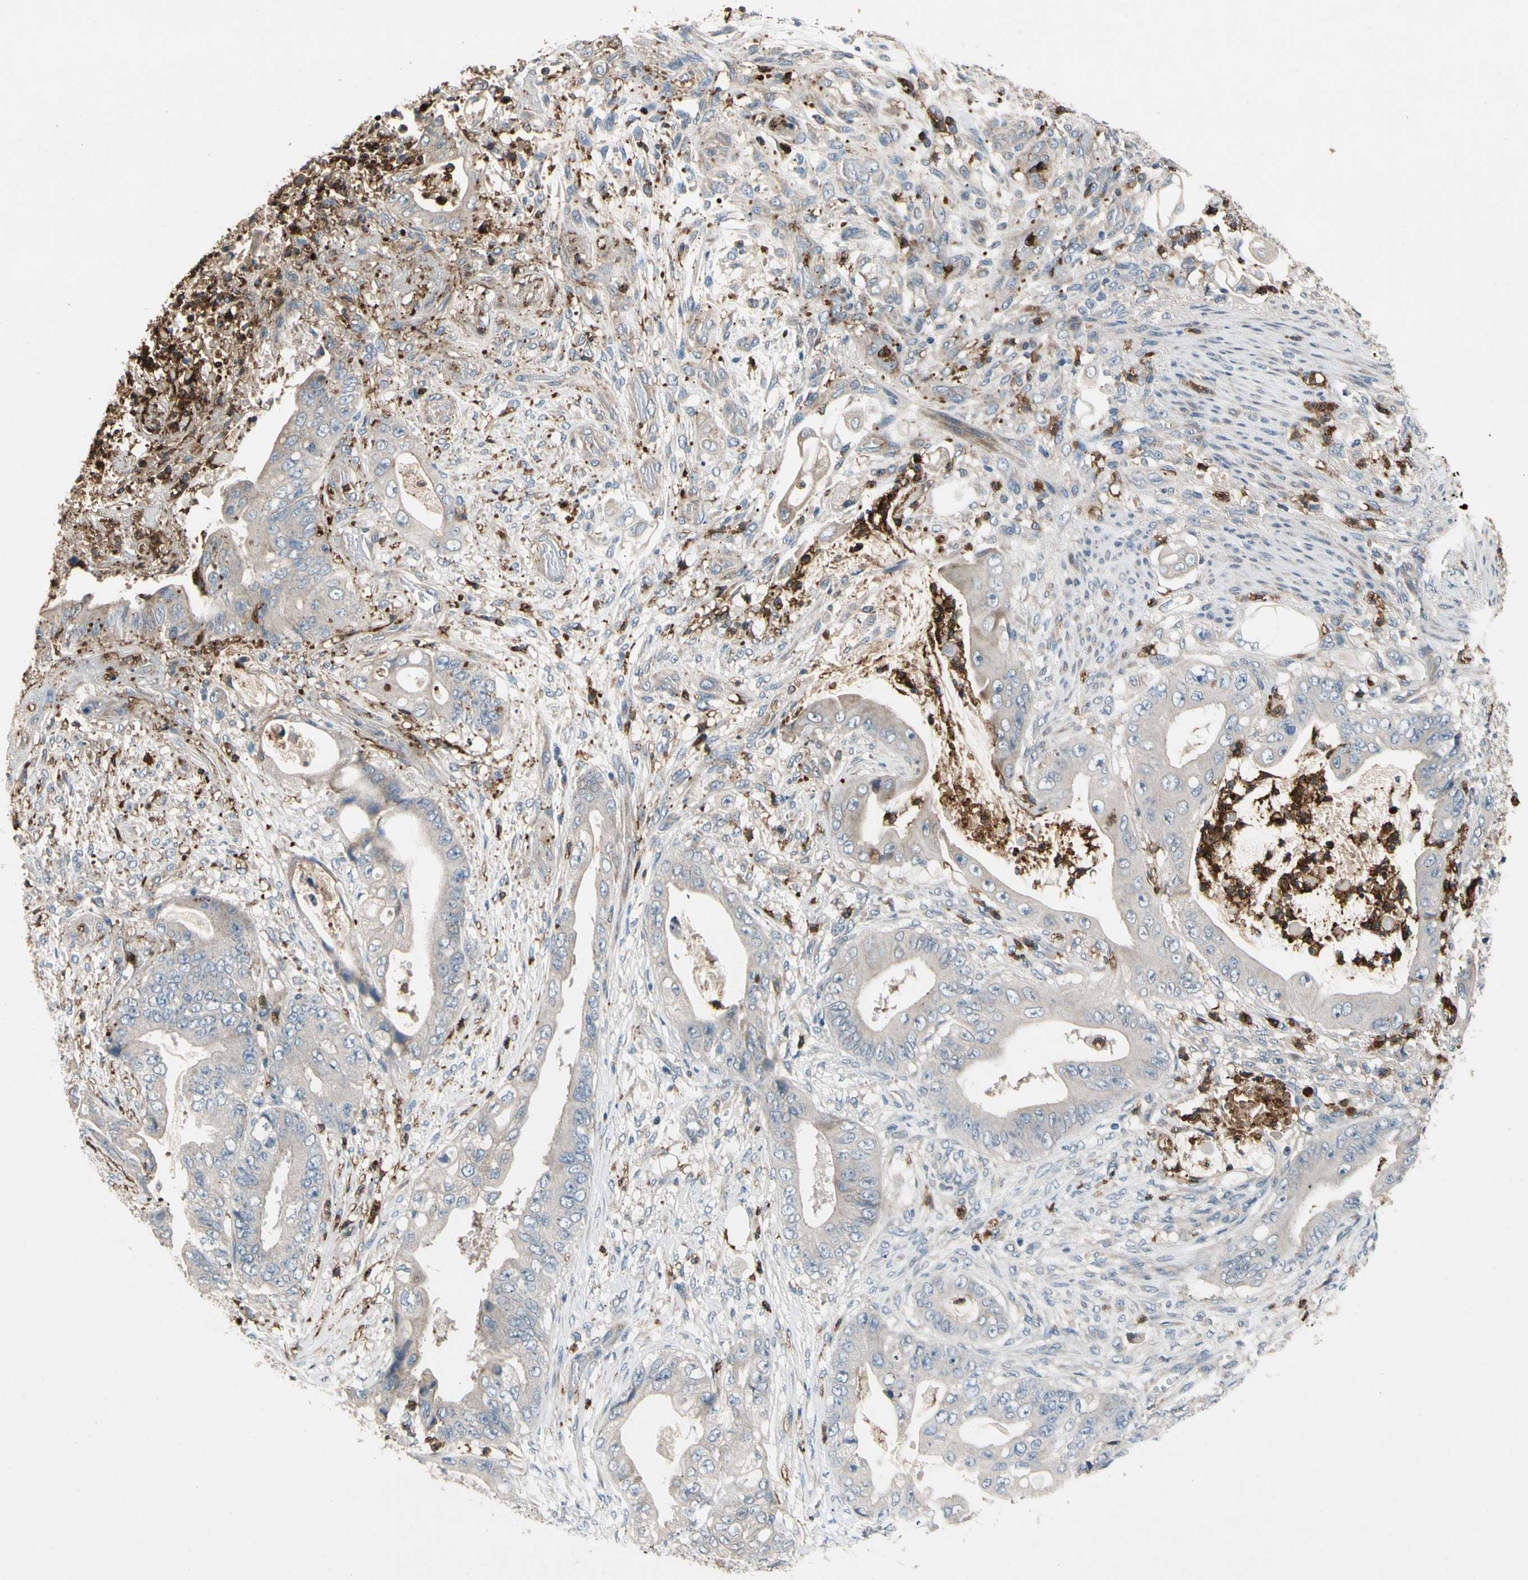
{"staining": {"intensity": "negative", "quantity": "none", "location": "none"}, "tissue": "stomach cancer", "cell_type": "Tumor cells", "image_type": "cancer", "snomed": [{"axis": "morphology", "description": "Adenocarcinoma, NOS"}, {"axis": "topography", "description": "Stomach"}], "caption": "Immunohistochemistry of stomach adenocarcinoma reveals no positivity in tumor cells. Nuclei are stained in blue.", "gene": "SIGLEC5", "patient": {"sex": "female", "age": 73}}